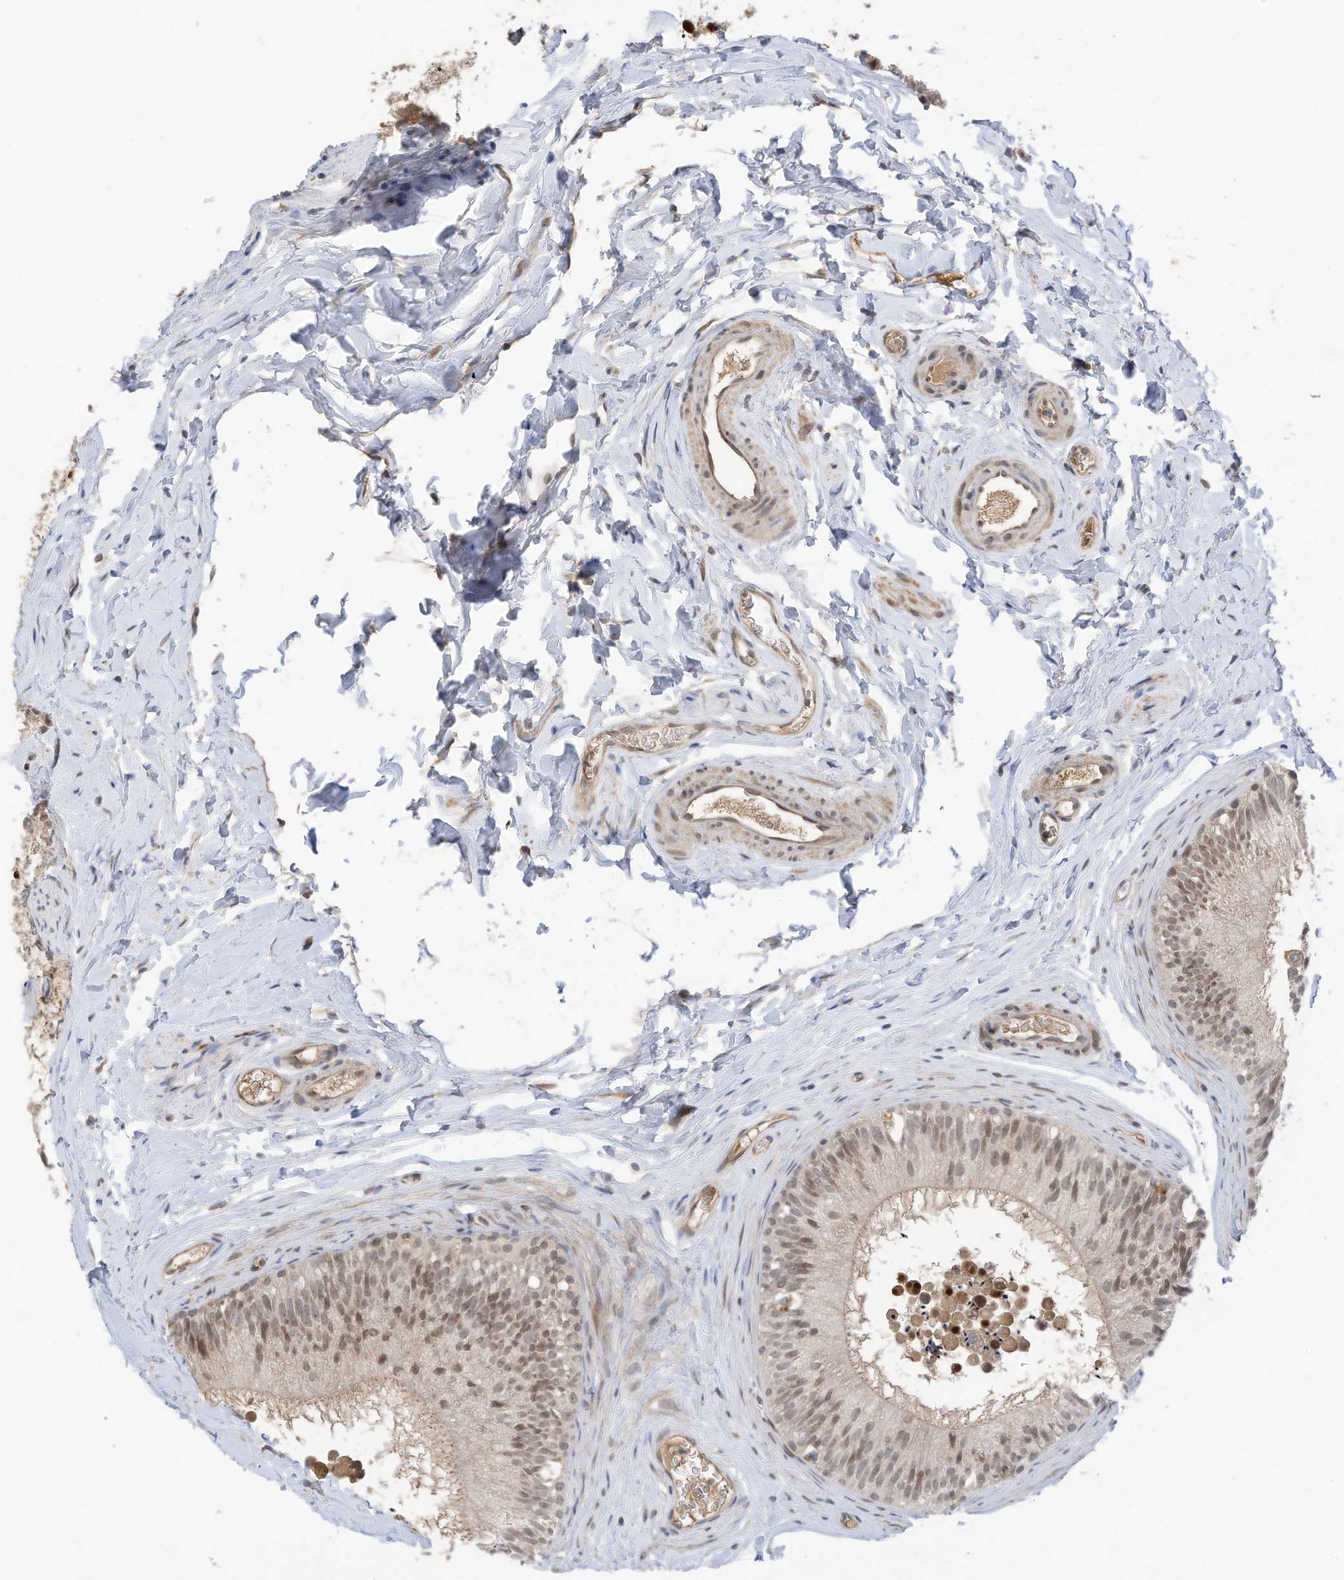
{"staining": {"intensity": "moderate", "quantity": "25%-75%", "location": "nuclear"}, "tissue": "epididymis", "cell_type": "Glandular cells", "image_type": "normal", "snomed": [{"axis": "morphology", "description": "Normal tissue, NOS"}, {"axis": "topography", "description": "Epididymis"}], "caption": "The immunohistochemical stain shows moderate nuclear positivity in glandular cells of normal epididymis.", "gene": "REC8", "patient": {"sex": "male", "age": 29}}